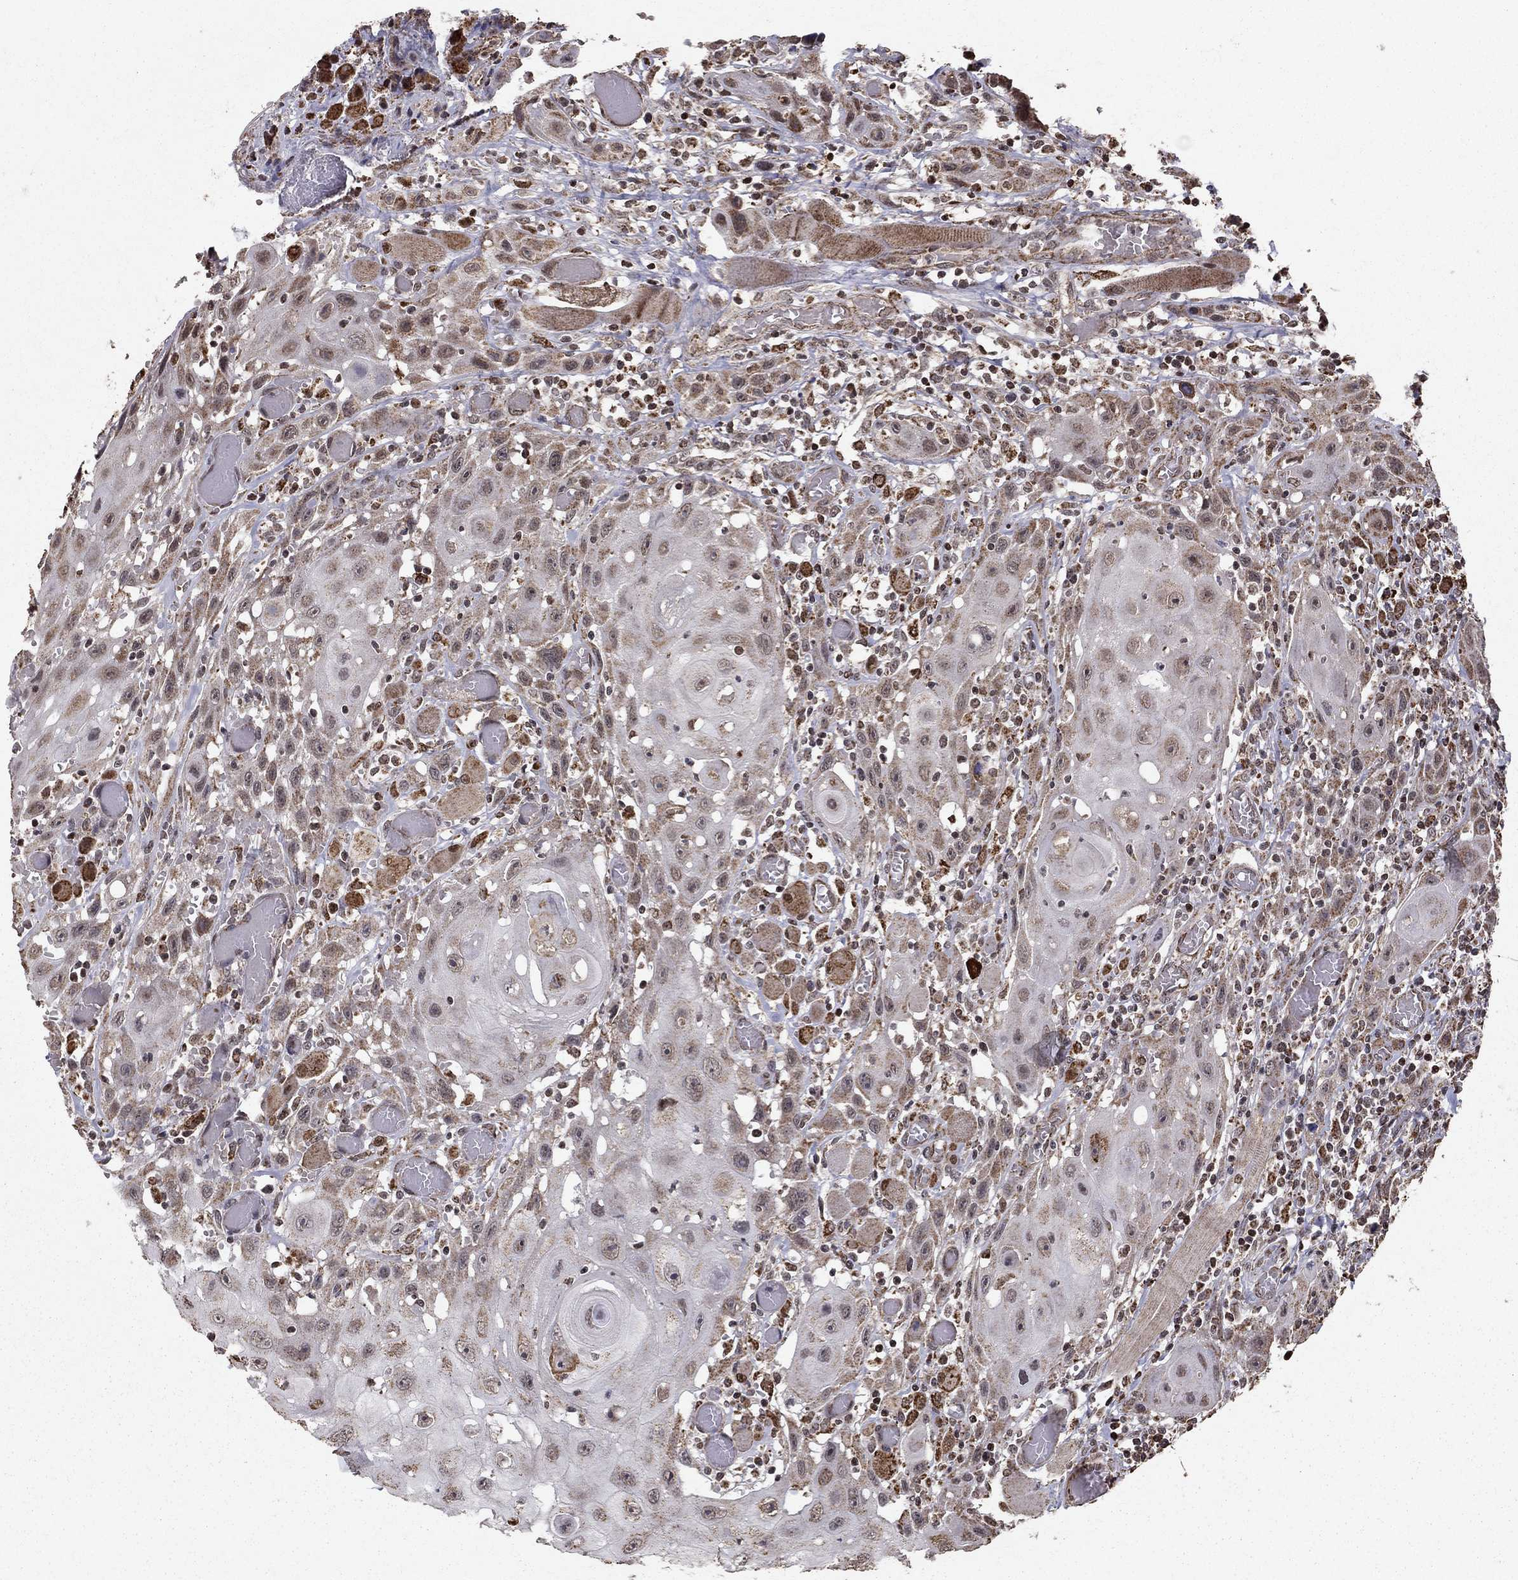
{"staining": {"intensity": "weak", "quantity": "25%-75%", "location": "cytoplasmic/membranous"}, "tissue": "head and neck cancer", "cell_type": "Tumor cells", "image_type": "cancer", "snomed": [{"axis": "morphology", "description": "Normal tissue, NOS"}, {"axis": "morphology", "description": "Squamous cell carcinoma, NOS"}, {"axis": "topography", "description": "Oral tissue"}, {"axis": "topography", "description": "Head-Neck"}], "caption": "This image reveals immunohistochemistry (IHC) staining of human head and neck squamous cell carcinoma, with low weak cytoplasmic/membranous expression in approximately 25%-75% of tumor cells.", "gene": "ACOT13", "patient": {"sex": "male", "age": 71}}